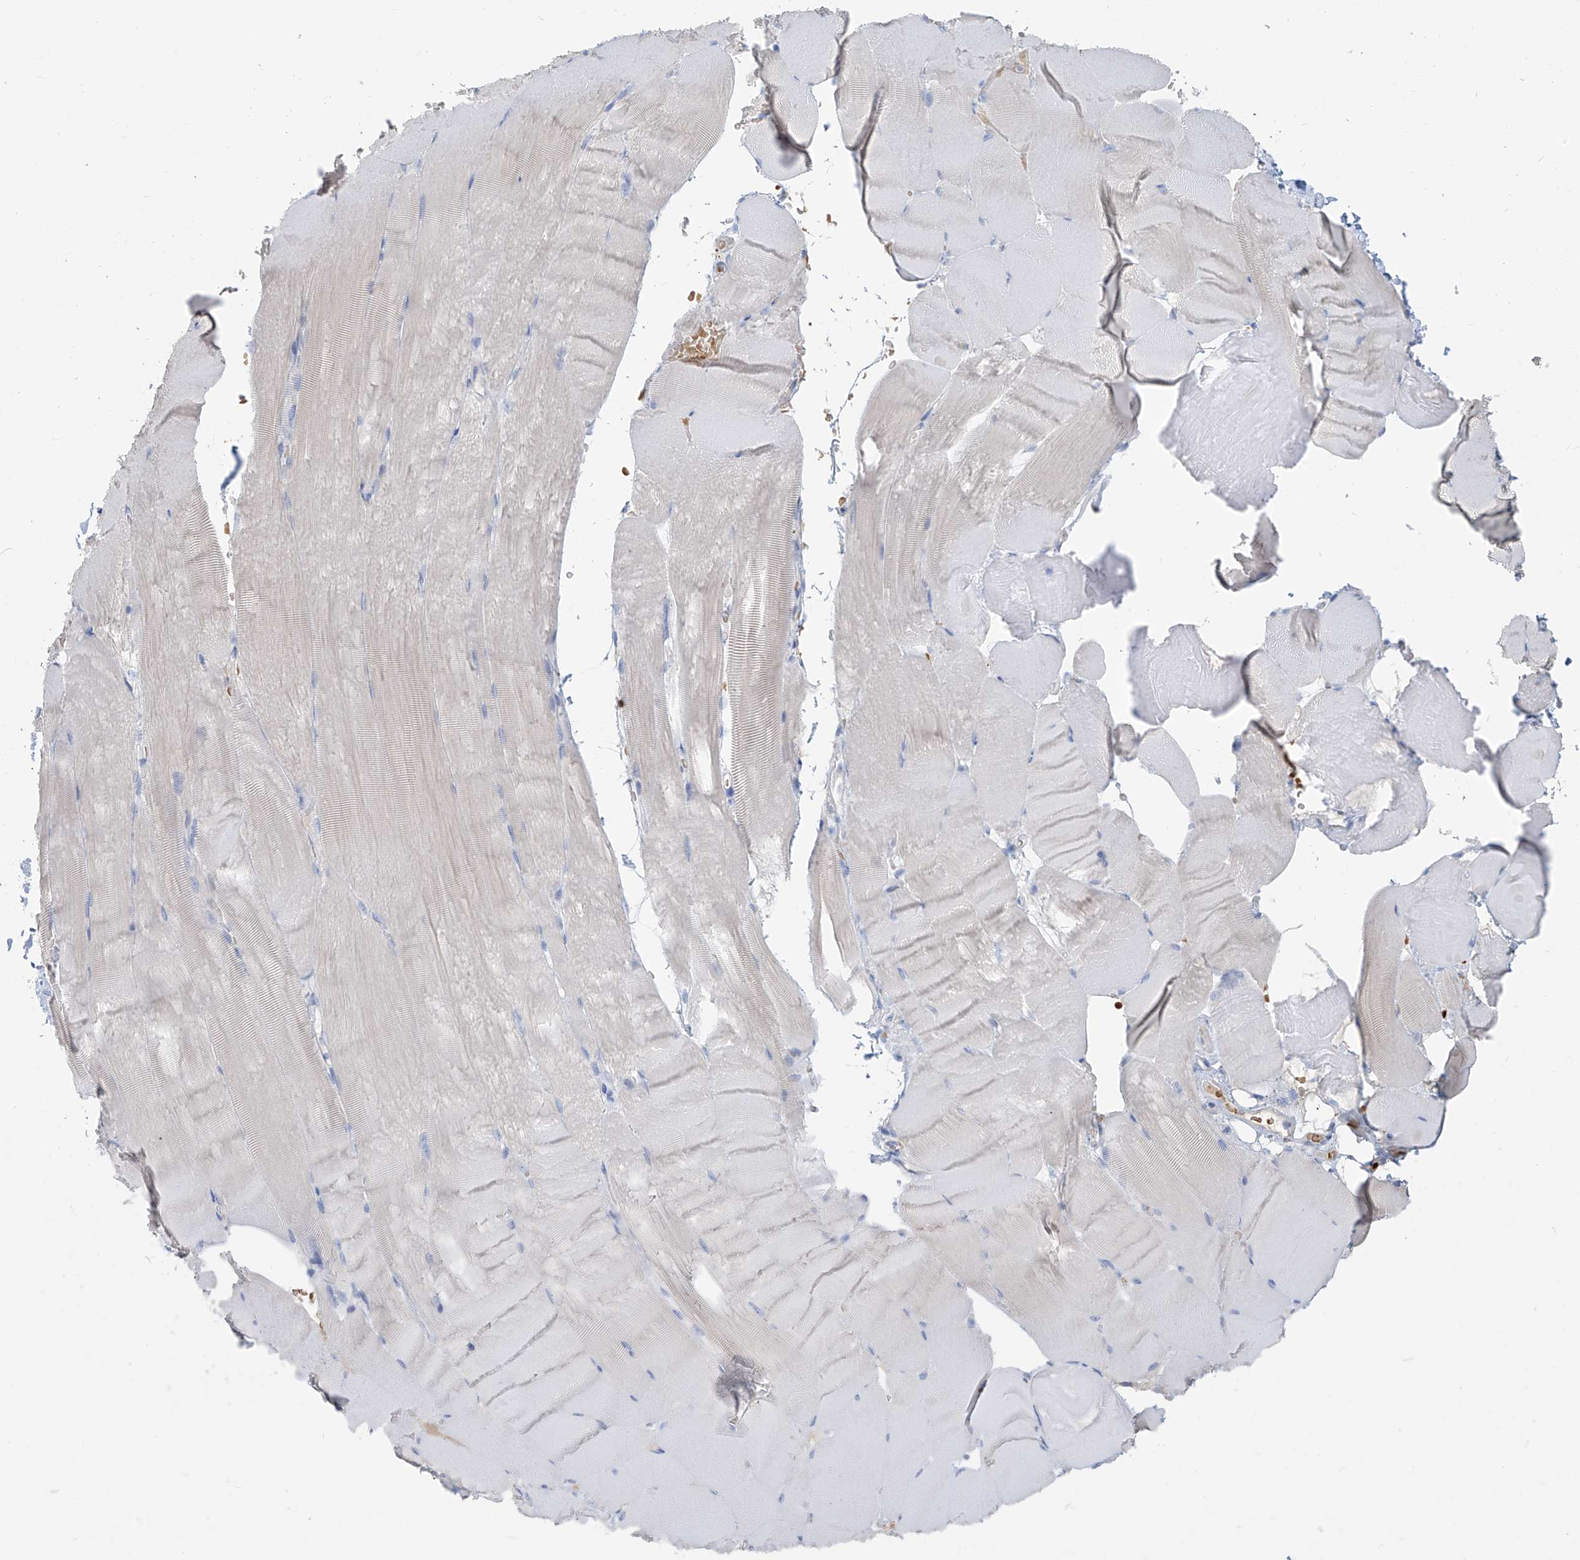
{"staining": {"intensity": "negative", "quantity": "none", "location": "none"}, "tissue": "skeletal muscle", "cell_type": "Myocytes", "image_type": "normal", "snomed": [{"axis": "morphology", "description": "Normal tissue, NOS"}, {"axis": "topography", "description": "Skeletal muscle"}, {"axis": "topography", "description": "Parathyroid gland"}], "caption": "Photomicrograph shows no protein expression in myocytes of benign skeletal muscle.", "gene": "PAFAH1B3", "patient": {"sex": "female", "age": 37}}